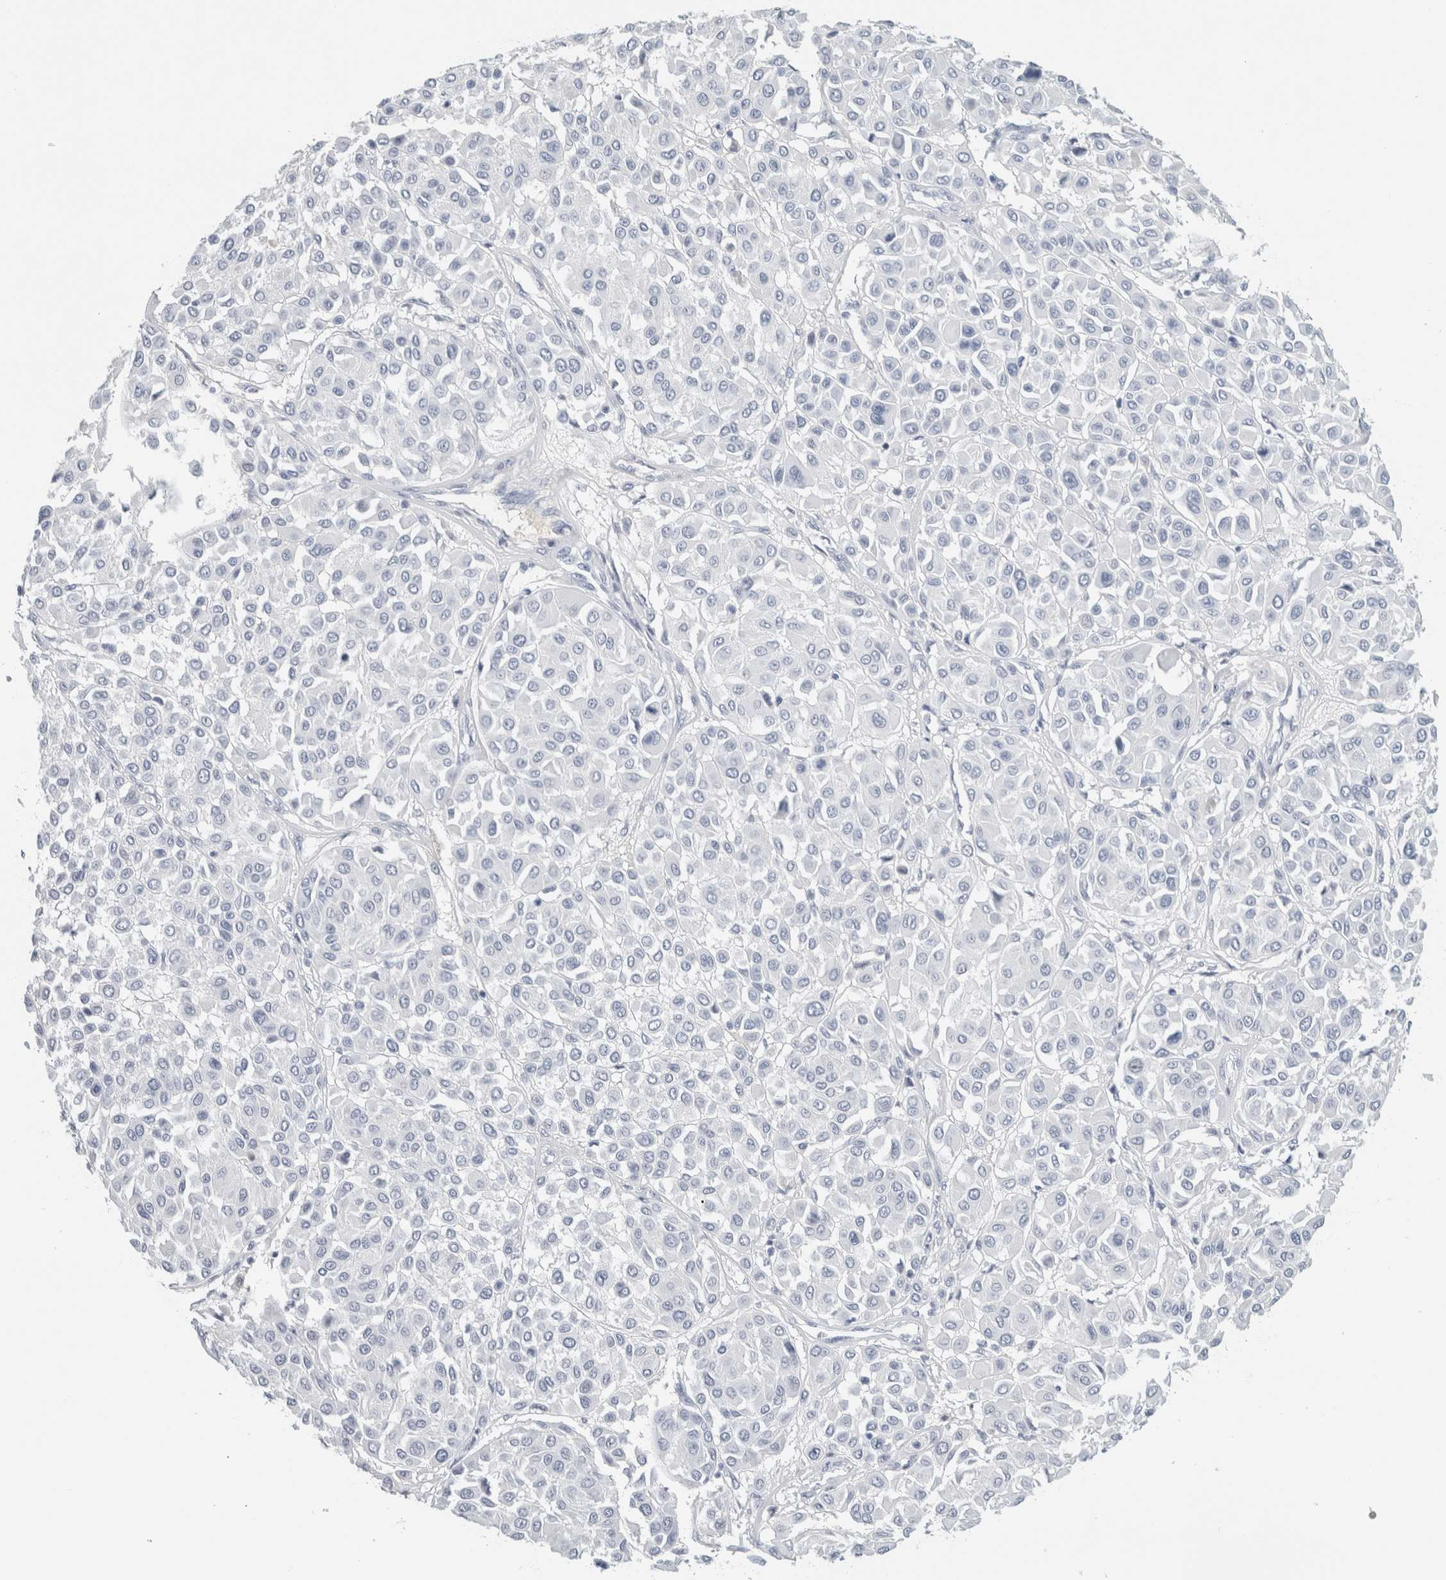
{"staining": {"intensity": "negative", "quantity": "none", "location": "none"}, "tissue": "melanoma", "cell_type": "Tumor cells", "image_type": "cancer", "snomed": [{"axis": "morphology", "description": "Malignant melanoma, Metastatic site"}, {"axis": "topography", "description": "Soft tissue"}], "caption": "A high-resolution micrograph shows IHC staining of malignant melanoma (metastatic site), which displays no significant expression in tumor cells. (DAB (3,3'-diaminobenzidine) IHC with hematoxylin counter stain).", "gene": "TSPAN8", "patient": {"sex": "male", "age": 41}}